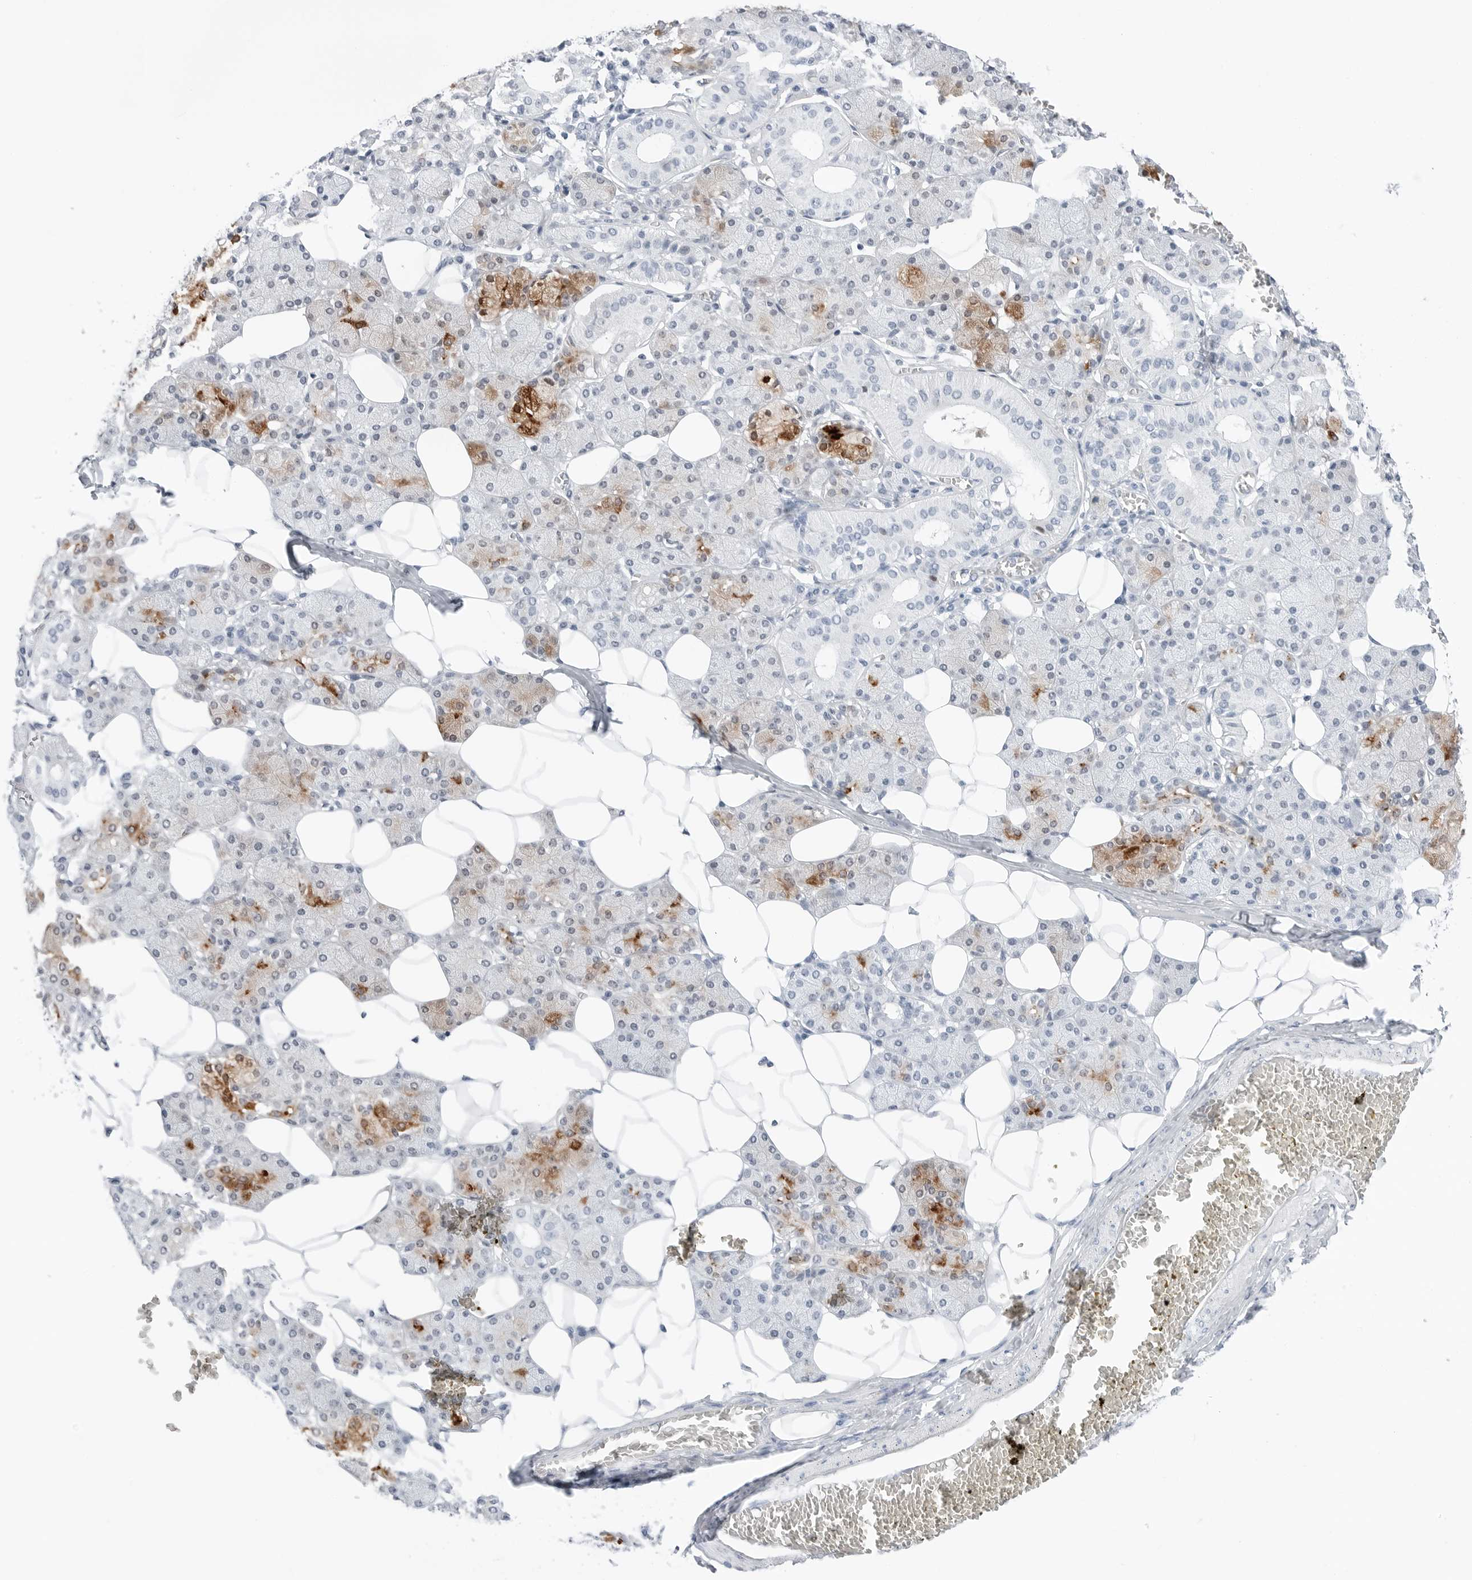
{"staining": {"intensity": "moderate", "quantity": "<25%", "location": "cytoplasmic/membranous"}, "tissue": "salivary gland", "cell_type": "Glandular cells", "image_type": "normal", "snomed": [{"axis": "morphology", "description": "Normal tissue, NOS"}, {"axis": "topography", "description": "Salivary gland"}], "caption": "Immunohistochemical staining of unremarkable human salivary gland demonstrates low levels of moderate cytoplasmic/membranous staining in about <25% of glandular cells. (Stains: DAB in brown, nuclei in blue, Microscopy: brightfield microscopy at high magnification).", "gene": "SLPI", "patient": {"sex": "female", "age": 33}}